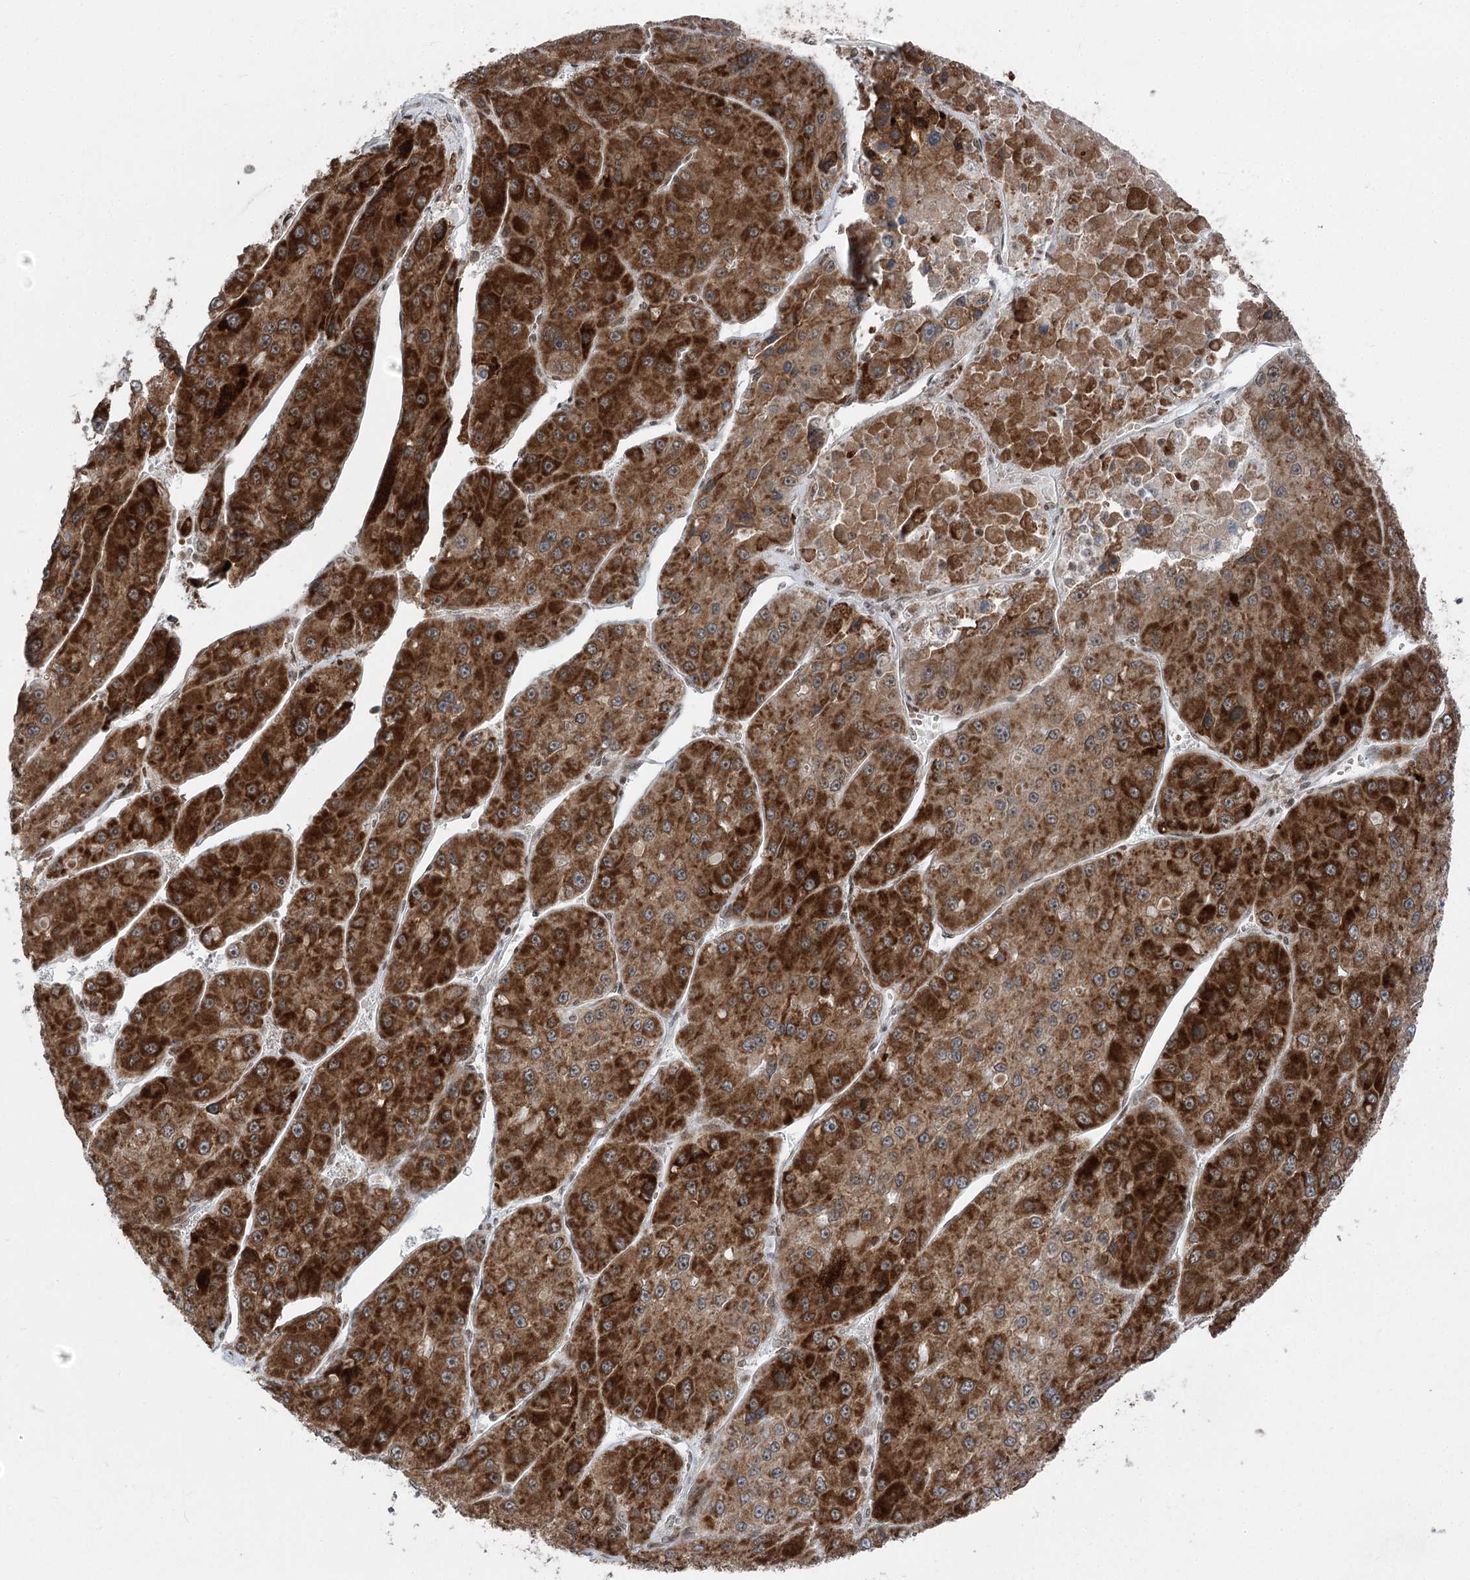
{"staining": {"intensity": "strong", "quantity": ">75%", "location": "cytoplasmic/membranous"}, "tissue": "liver cancer", "cell_type": "Tumor cells", "image_type": "cancer", "snomed": [{"axis": "morphology", "description": "Carcinoma, Hepatocellular, NOS"}, {"axis": "topography", "description": "Liver"}], "caption": "Liver hepatocellular carcinoma stained with a protein marker exhibits strong staining in tumor cells.", "gene": "CGGBP1", "patient": {"sex": "female", "age": 73}}